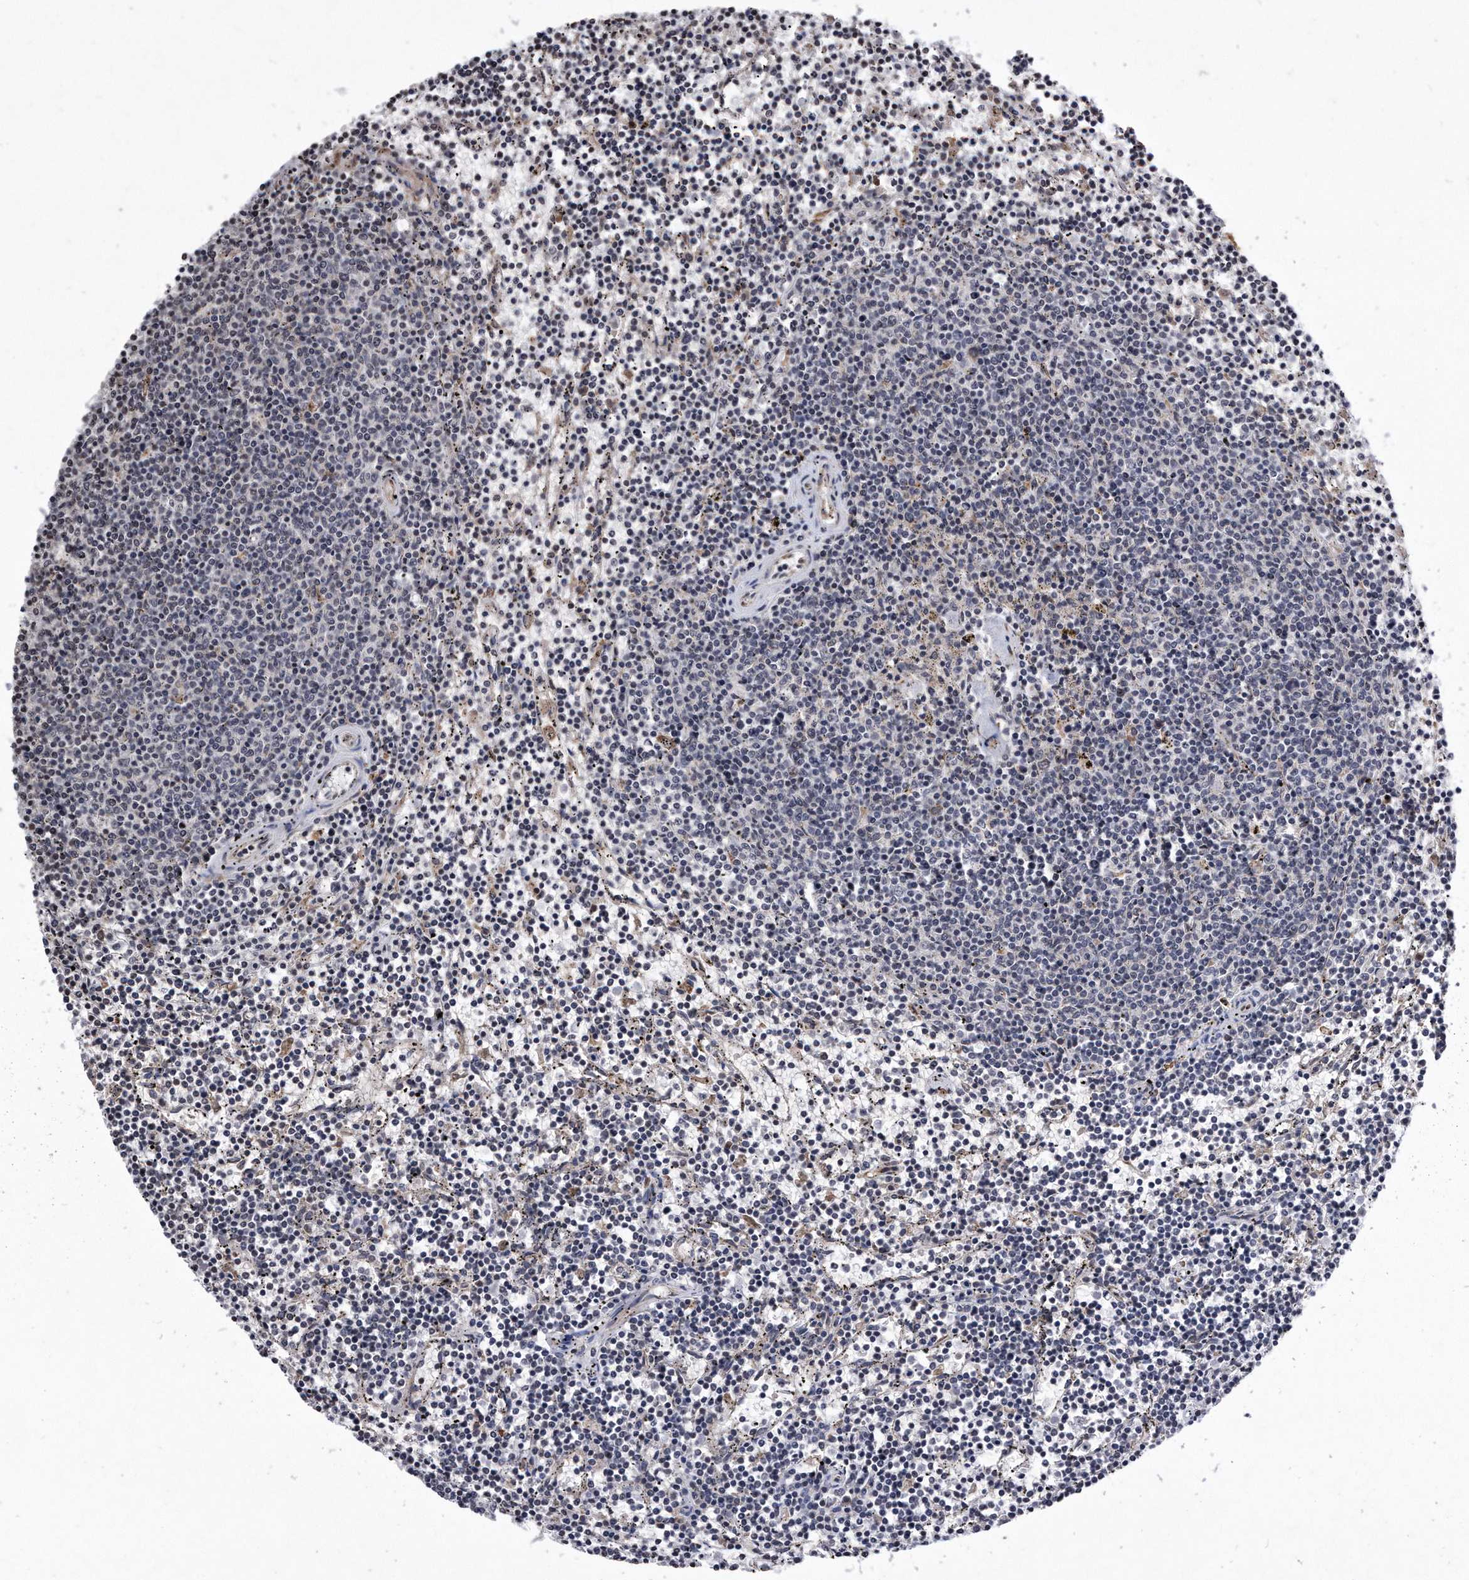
{"staining": {"intensity": "negative", "quantity": "none", "location": "none"}, "tissue": "lymphoma", "cell_type": "Tumor cells", "image_type": "cancer", "snomed": [{"axis": "morphology", "description": "Malignant lymphoma, non-Hodgkin's type, Low grade"}, {"axis": "topography", "description": "Spleen"}], "caption": "This is an immunohistochemistry (IHC) micrograph of low-grade malignant lymphoma, non-Hodgkin's type. There is no positivity in tumor cells.", "gene": "DAB1", "patient": {"sex": "female", "age": 50}}